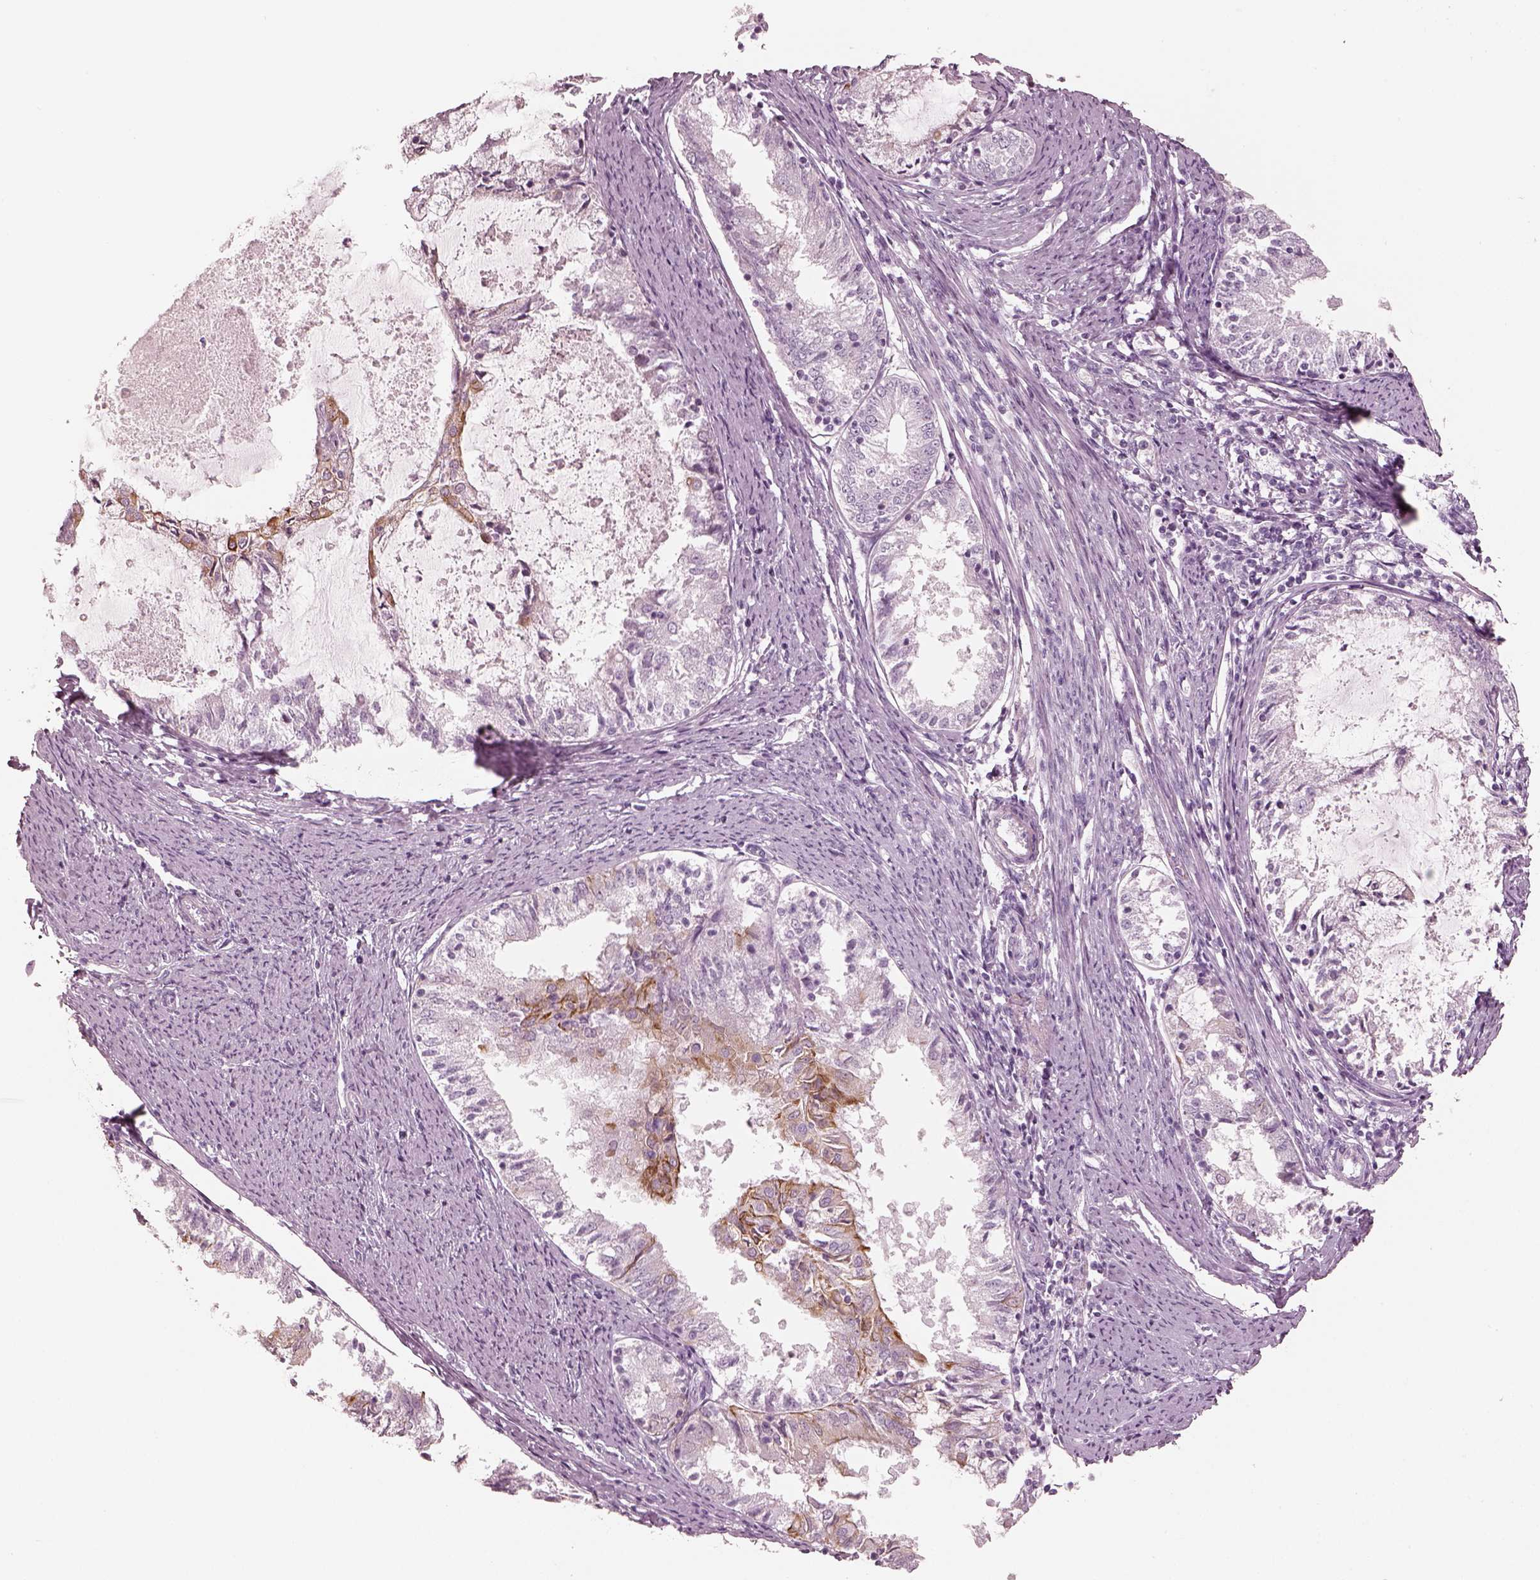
{"staining": {"intensity": "moderate", "quantity": "<25%", "location": "cytoplasmic/membranous"}, "tissue": "endometrial cancer", "cell_type": "Tumor cells", "image_type": "cancer", "snomed": [{"axis": "morphology", "description": "Adenocarcinoma, NOS"}, {"axis": "topography", "description": "Endometrium"}], "caption": "This image demonstrates immunohistochemistry (IHC) staining of human endometrial cancer (adenocarcinoma), with low moderate cytoplasmic/membranous staining in about <25% of tumor cells.", "gene": "PON3", "patient": {"sex": "female", "age": 57}}